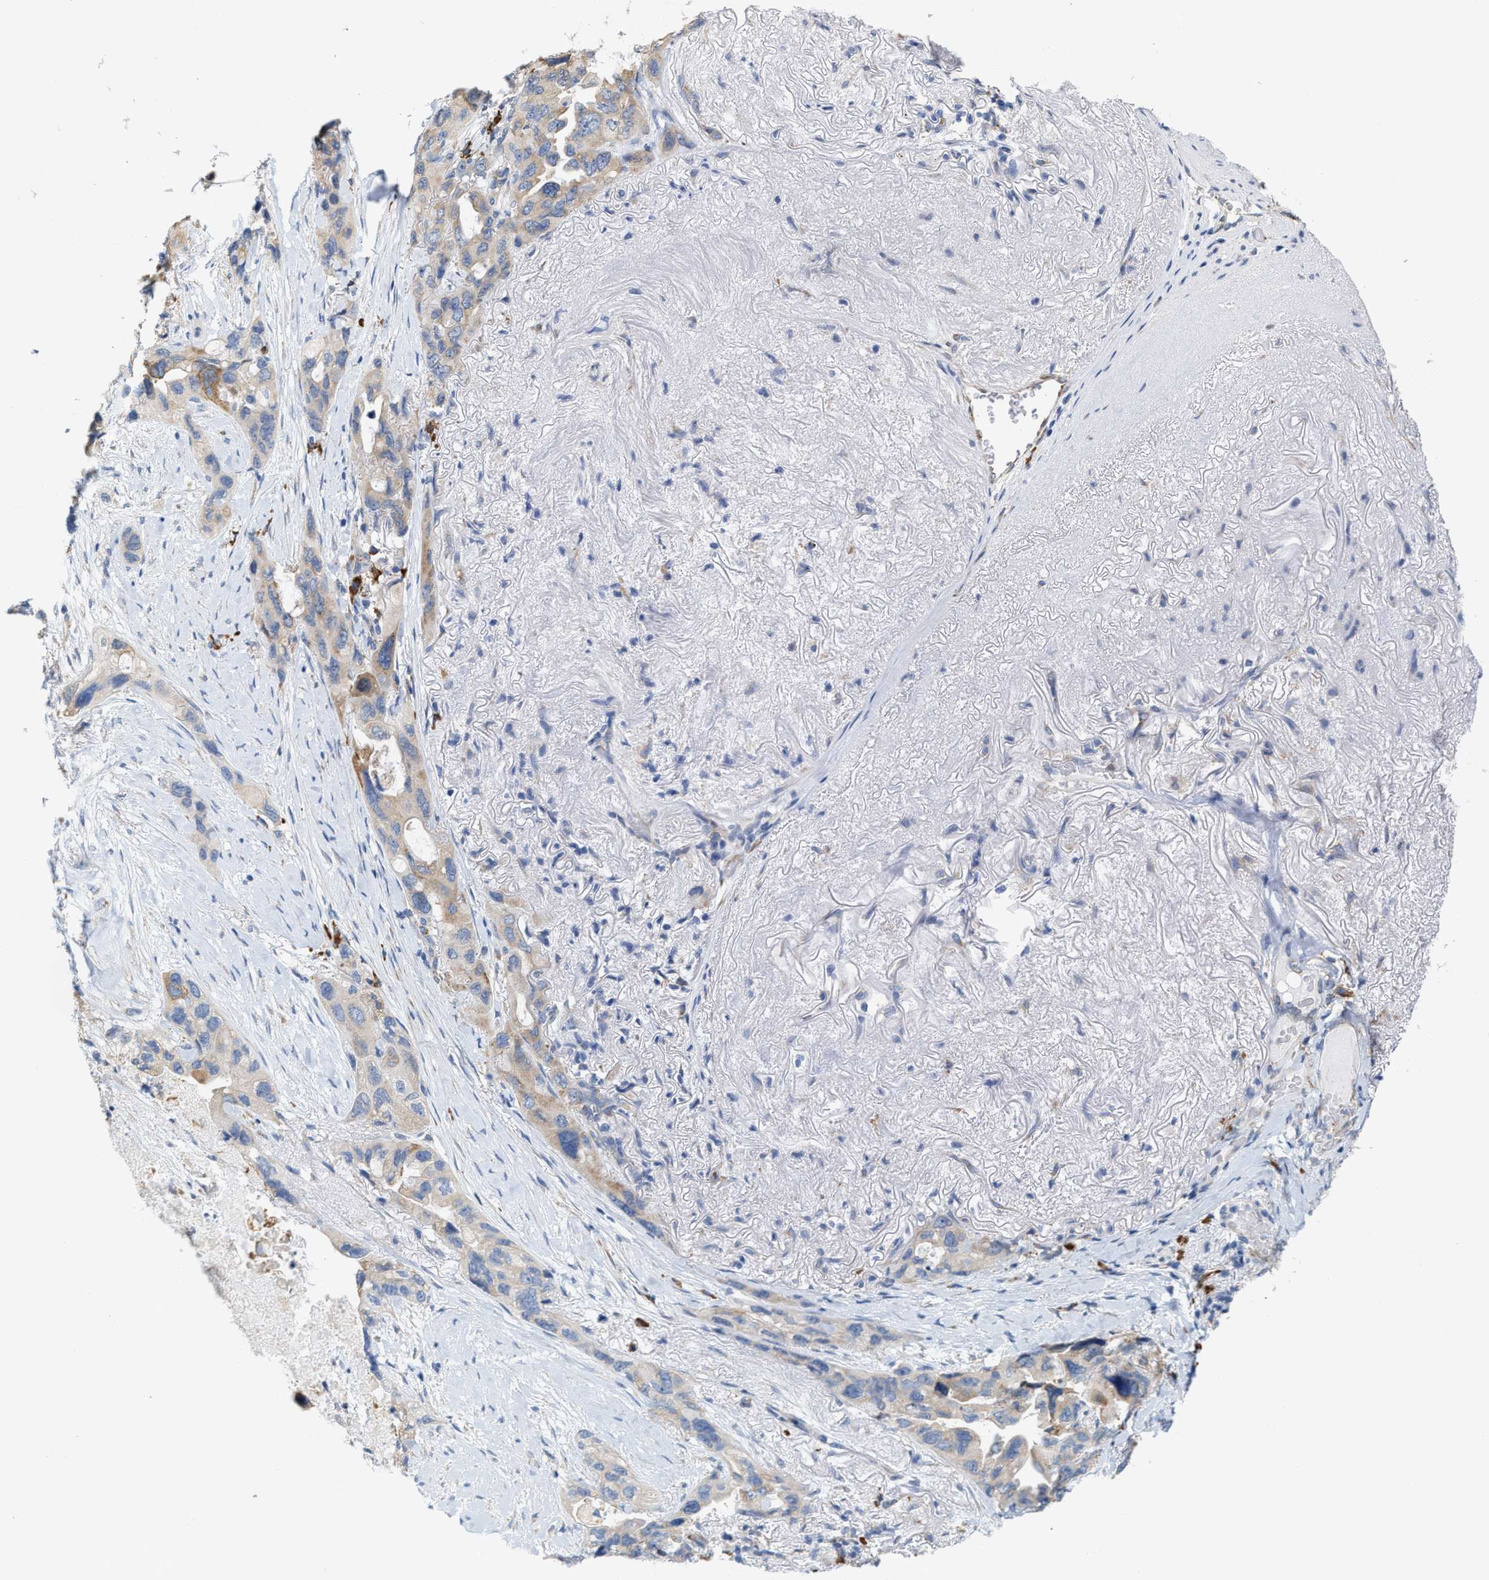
{"staining": {"intensity": "moderate", "quantity": "<25%", "location": "cytoplasmic/membranous"}, "tissue": "lung cancer", "cell_type": "Tumor cells", "image_type": "cancer", "snomed": [{"axis": "morphology", "description": "Squamous cell carcinoma, NOS"}, {"axis": "topography", "description": "Lung"}], "caption": "Tumor cells reveal low levels of moderate cytoplasmic/membranous expression in about <25% of cells in lung cancer.", "gene": "RYR2", "patient": {"sex": "female", "age": 73}}